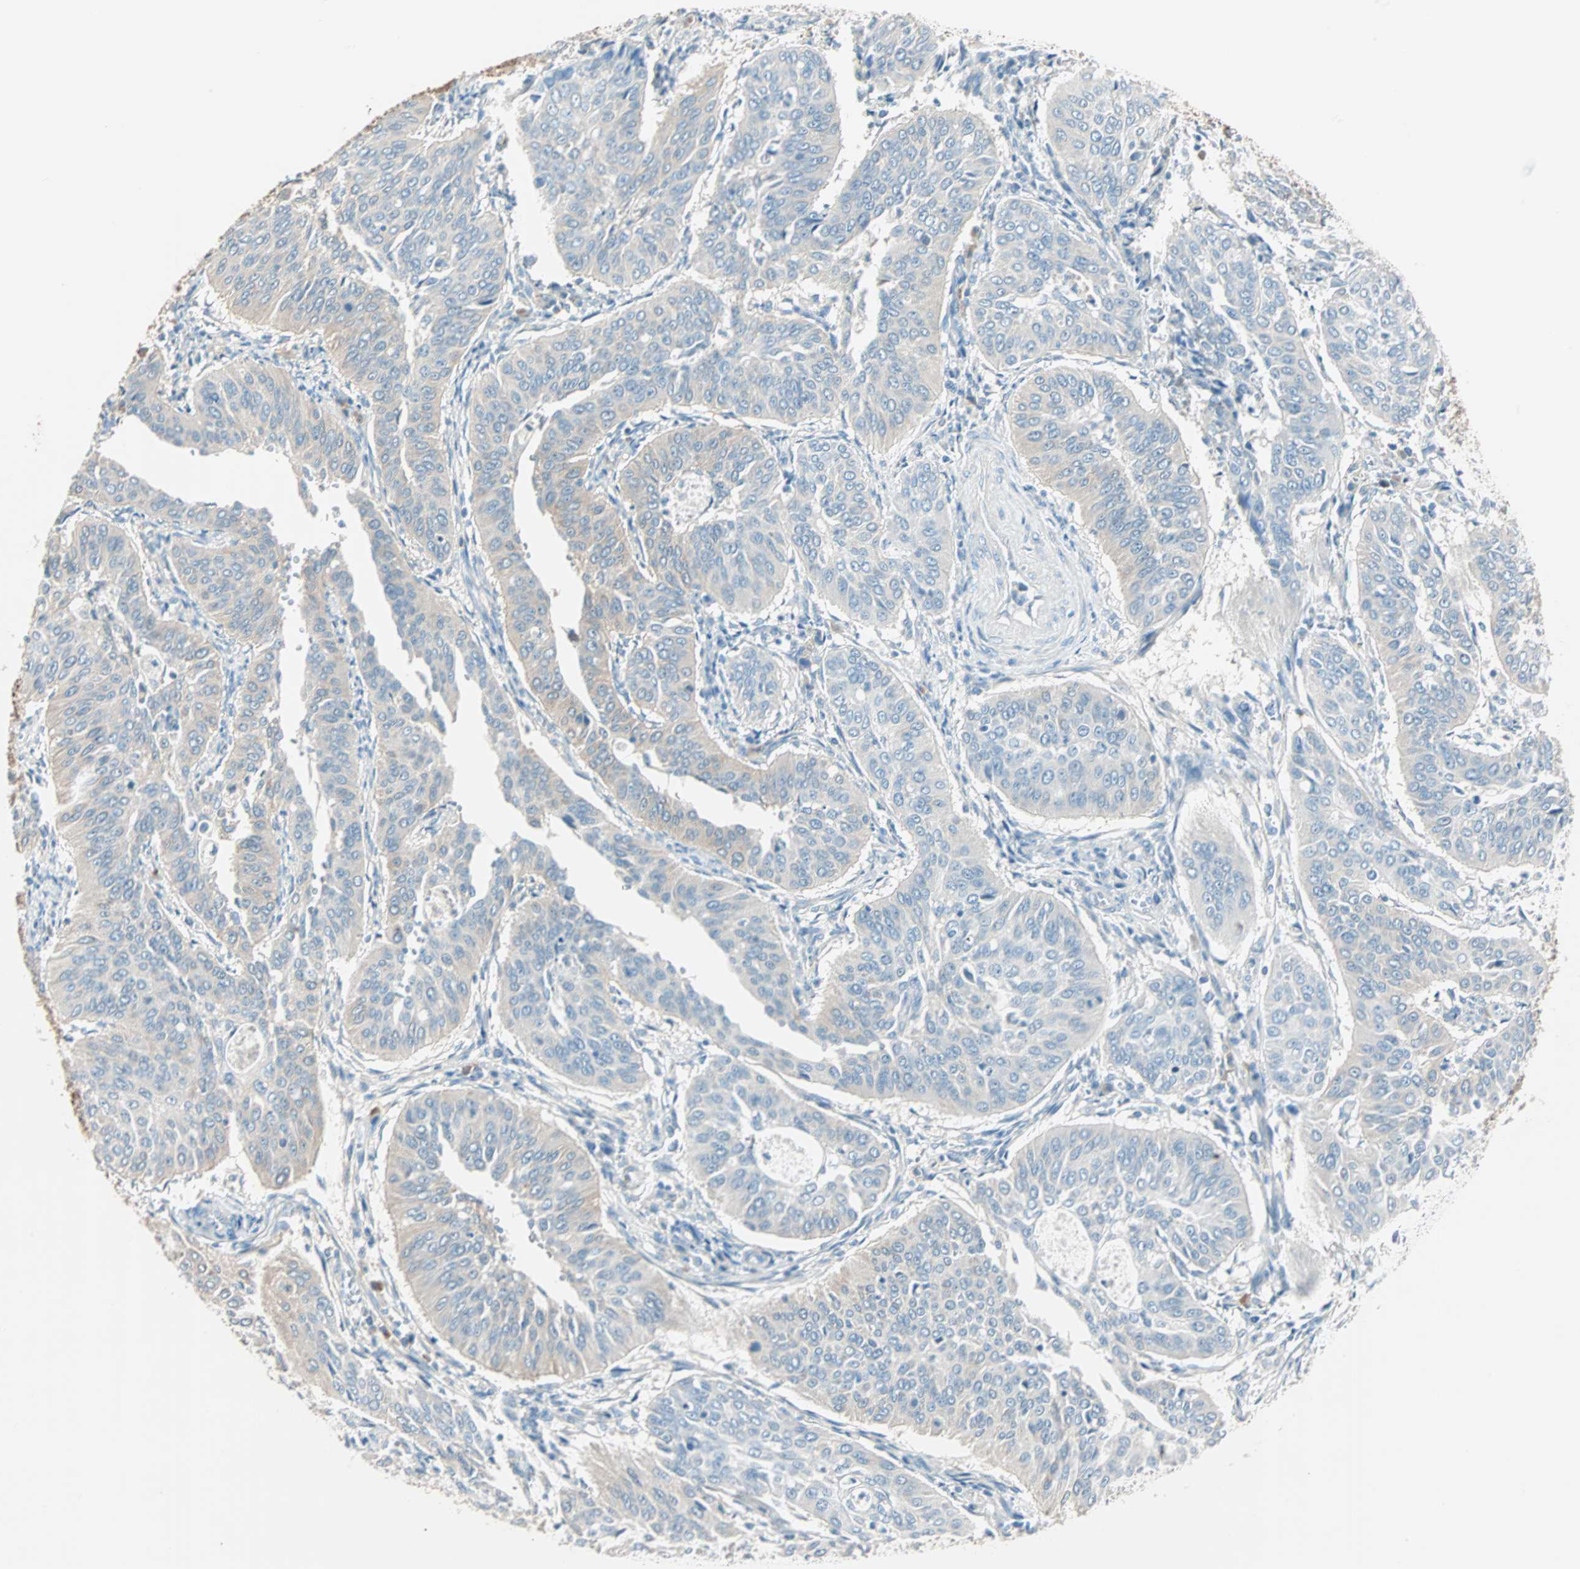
{"staining": {"intensity": "negative", "quantity": "none", "location": "none"}, "tissue": "cervical cancer", "cell_type": "Tumor cells", "image_type": "cancer", "snomed": [{"axis": "morphology", "description": "Normal tissue, NOS"}, {"axis": "morphology", "description": "Squamous cell carcinoma, NOS"}, {"axis": "topography", "description": "Cervix"}], "caption": "Image shows no significant protein expression in tumor cells of cervical cancer.", "gene": "ATF6", "patient": {"sex": "female", "age": 39}}